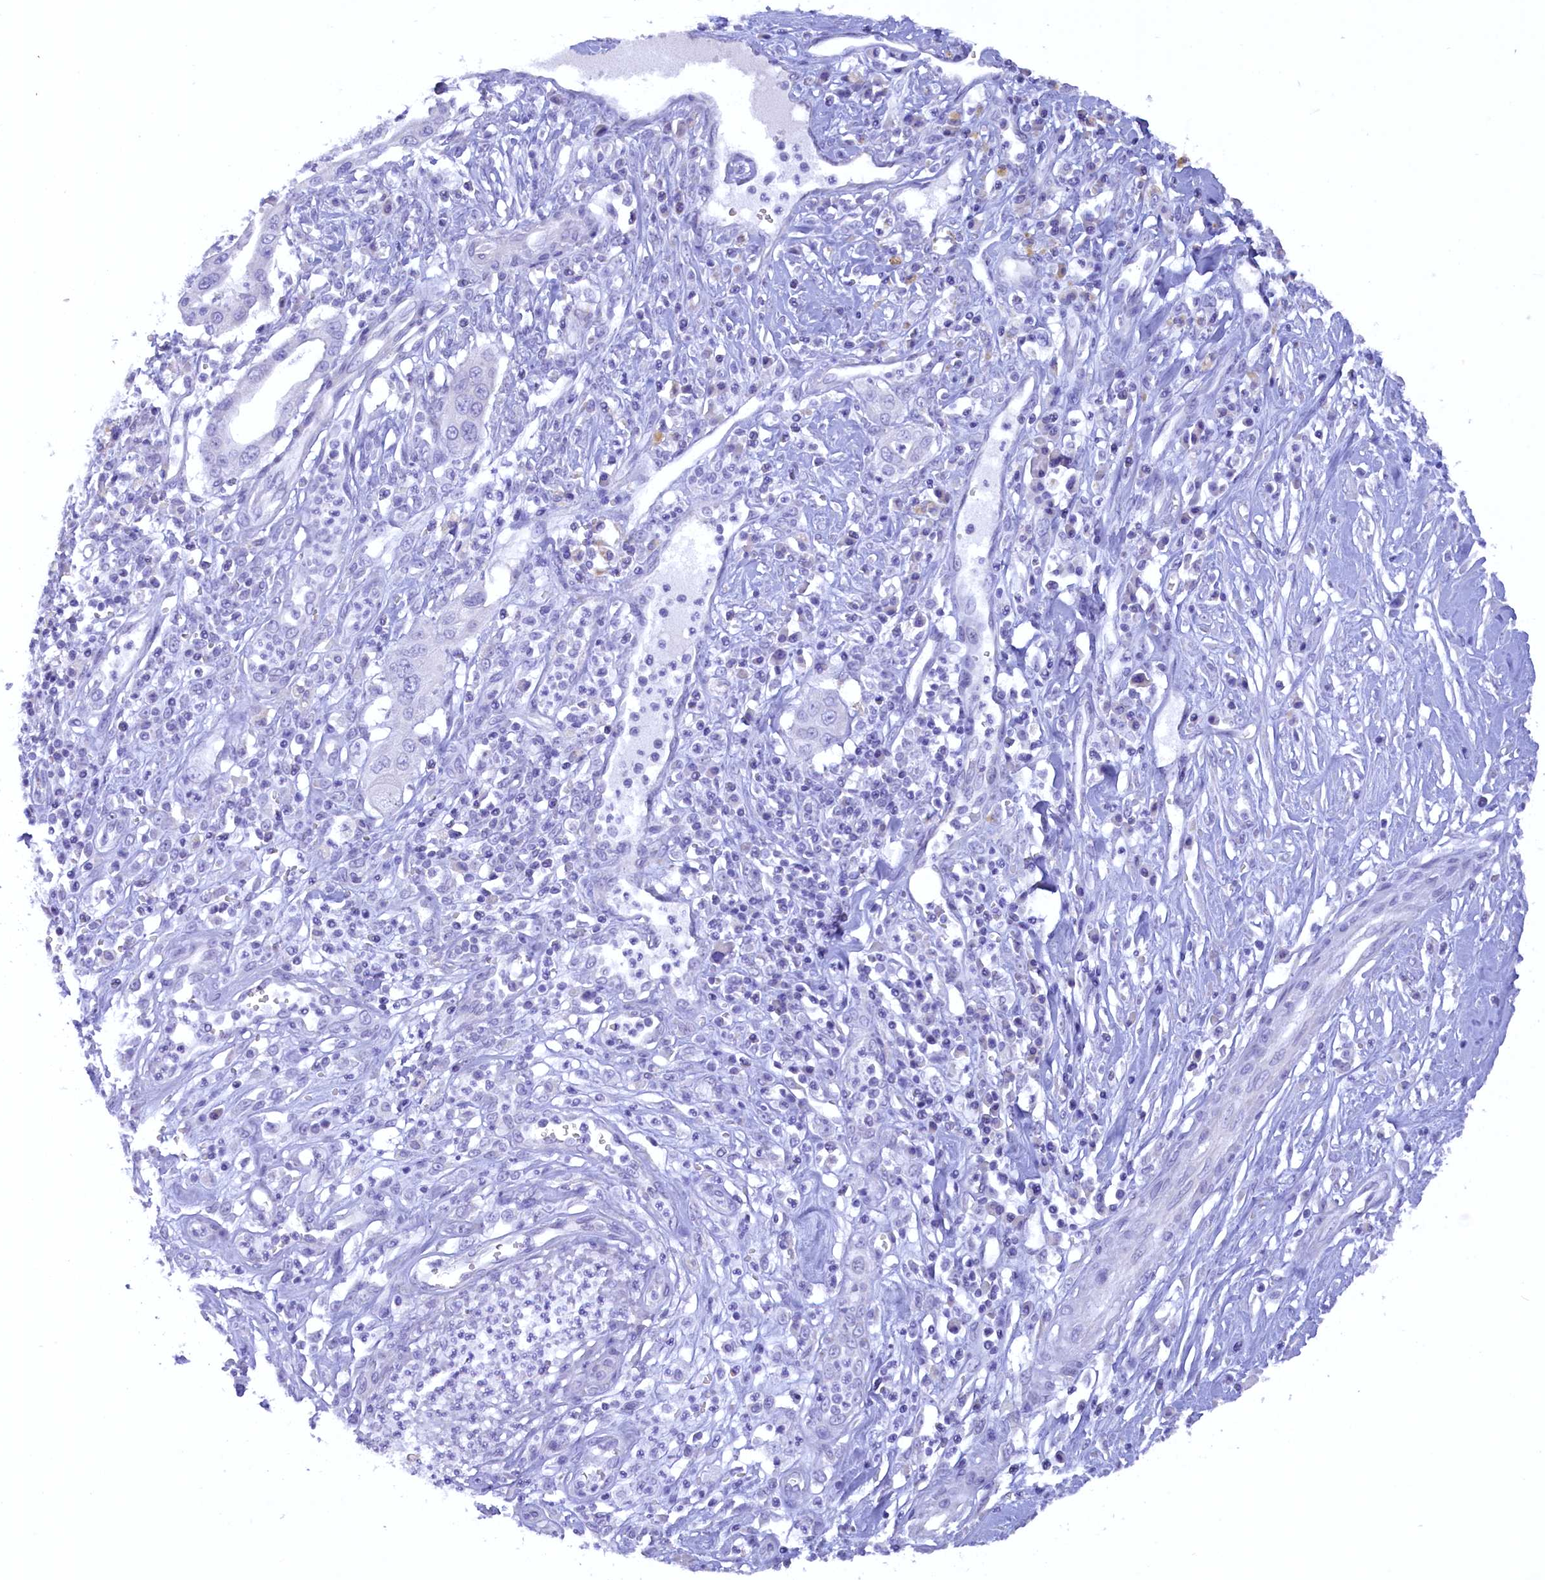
{"staining": {"intensity": "negative", "quantity": "none", "location": "none"}, "tissue": "pancreatic cancer", "cell_type": "Tumor cells", "image_type": "cancer", "snomed": [{"axis": "morphology", "description": "Adenocarcinoma, NOS"}, {"axis": "topography", "description": "Pancreas"}], "caption": "Pancreatic cancer (adenocarcinoma) was stained to show a protein in brown. There is no significant positivity in tumor cells.", "gene": "ZSWIM4", "patient": {"sex": "male", "age": 68}}